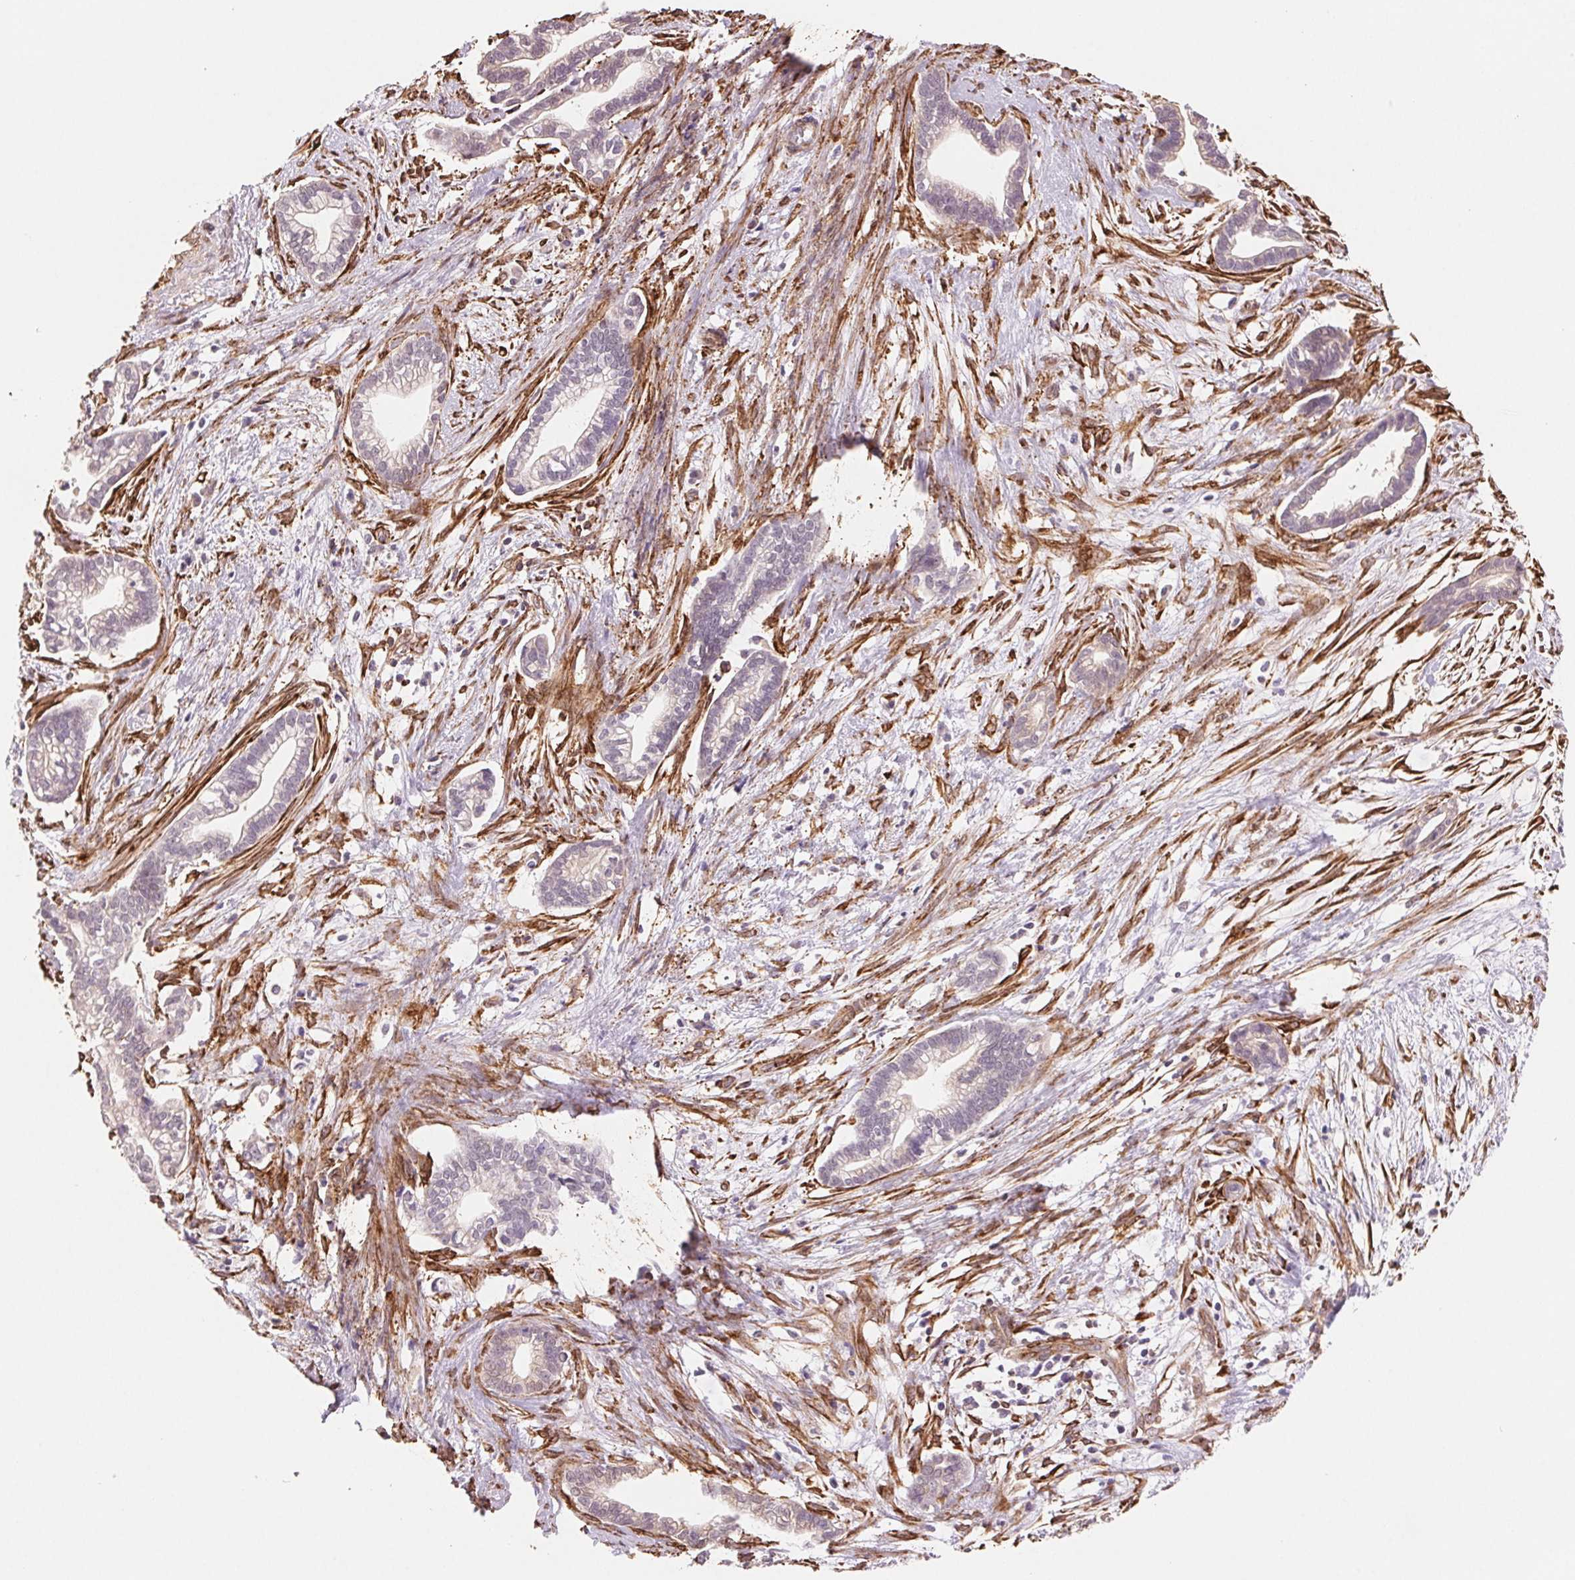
{"staining": {"intensity": "weak", "quantity": "25%-75%", "location": "cytoplasmic/membranous"}, "tissue": "cervical cancer", "cell_type": "Tumor cells", "image_type": "cancer", "snomed": [{"axis": "morphology", "description": "Adenocarcinoma, NOS"}, {"axis": "topography", "description": "Cervix"}], "caption": "Approximately 25%-75% of tumor cells in human cervical adenocarcinoma display weak cytoplasmic/membranous protein staining as visualized by brown immunohistochemical staining.", "gene": "FKBP10", "patient": {"sex": "female", "age": 62}}